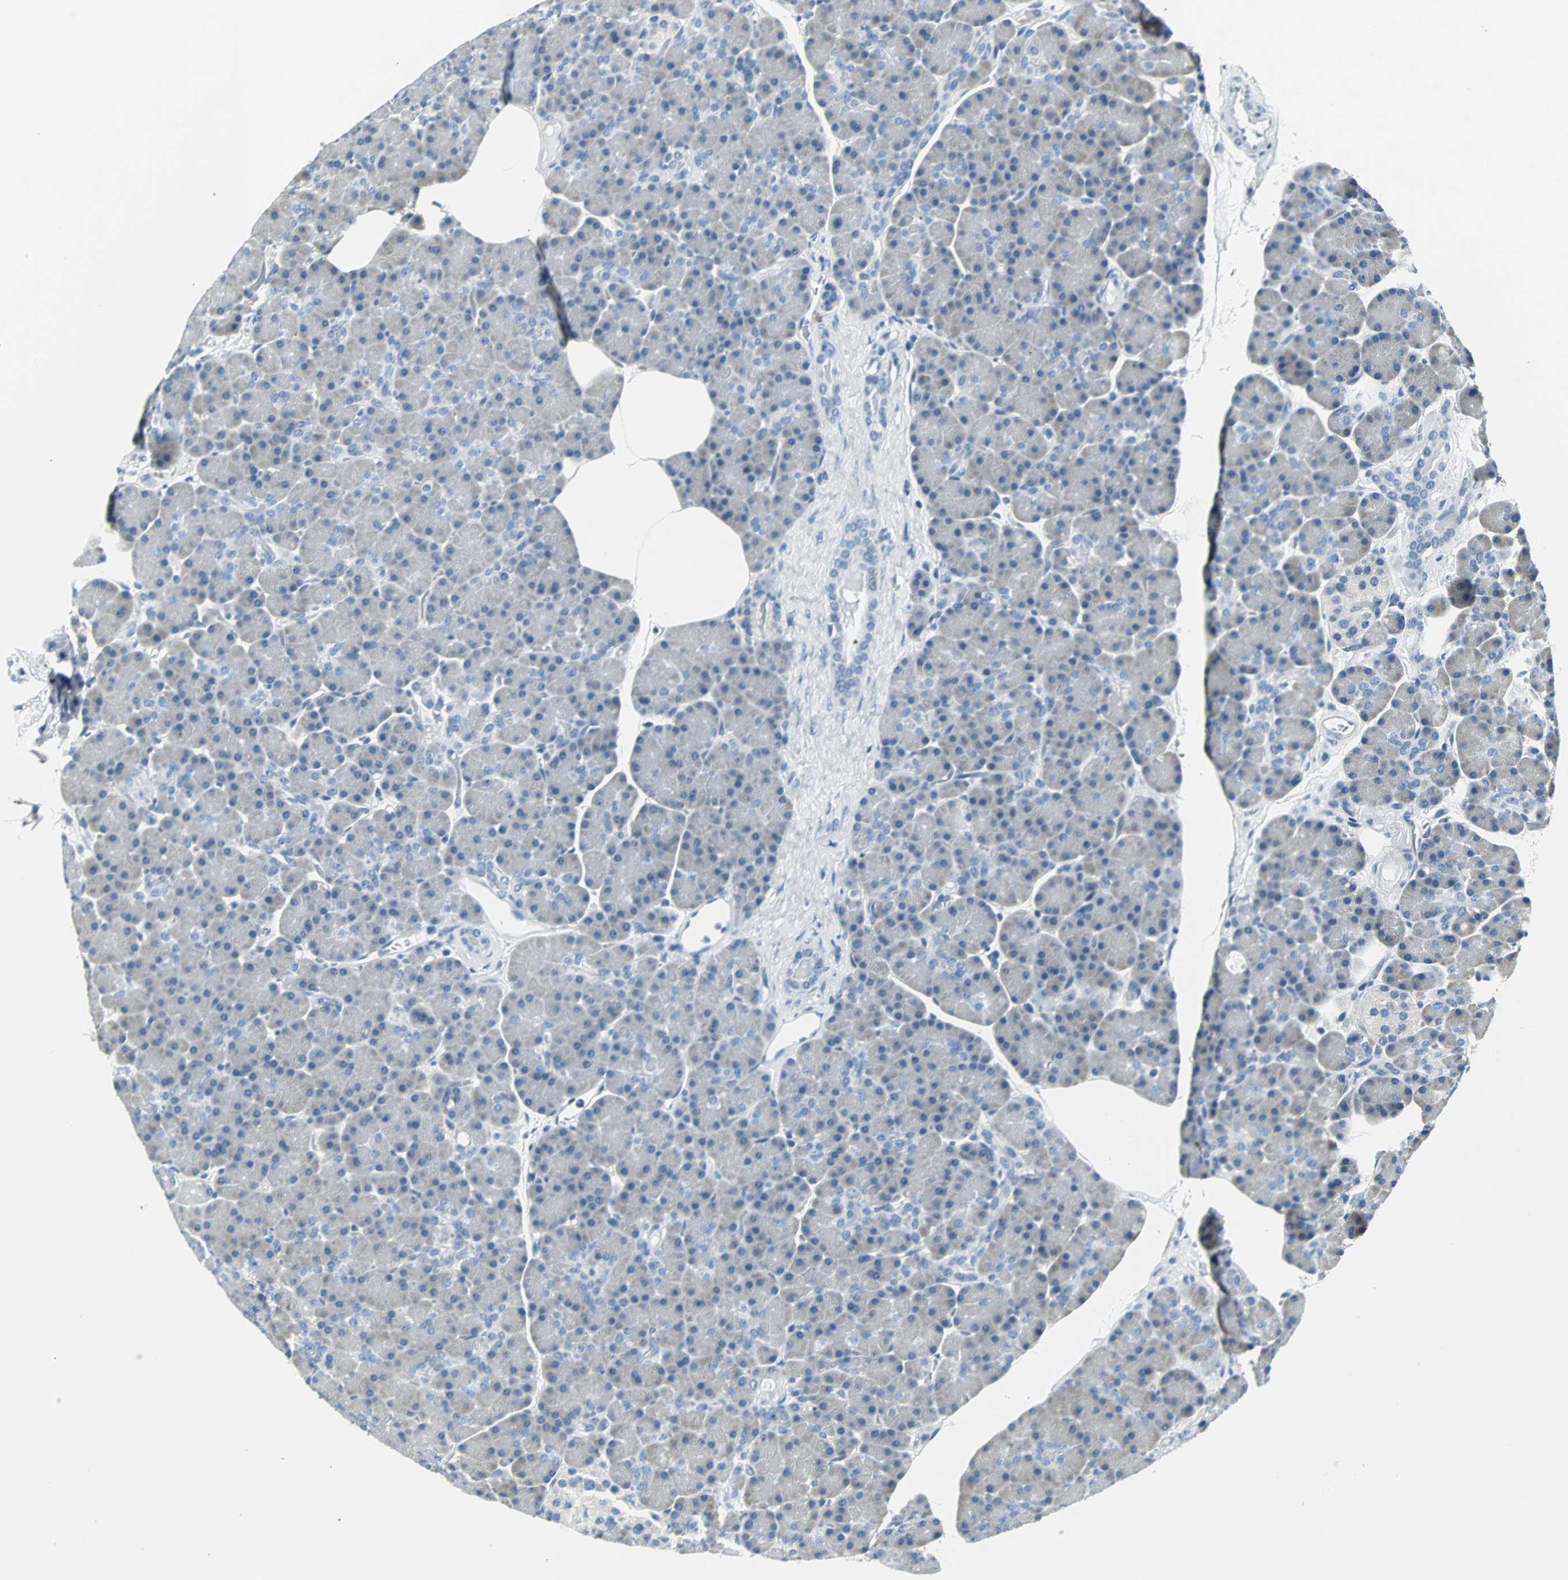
{"staining": {"intensity": "negative", "quantity": "none", "location": "none"}, "tissue": "pancreas", "cell_type": "Exocrine glandular cells", "image_type": "normal", "snomed": [{"axis": "morphology", "description": "Normal tissue, NOS"}, {"axis": "topography", "description": "Pancreas"}], "caption": "Immunohistochemistry image of normal pancreas: pancreas stained with DAB (3,3'-diaminobenzidine) displays no significant protein expression in exocrine glandular cells.", "gene": "SLC2A5", "patient": {"sex": "female", "age": 43}}